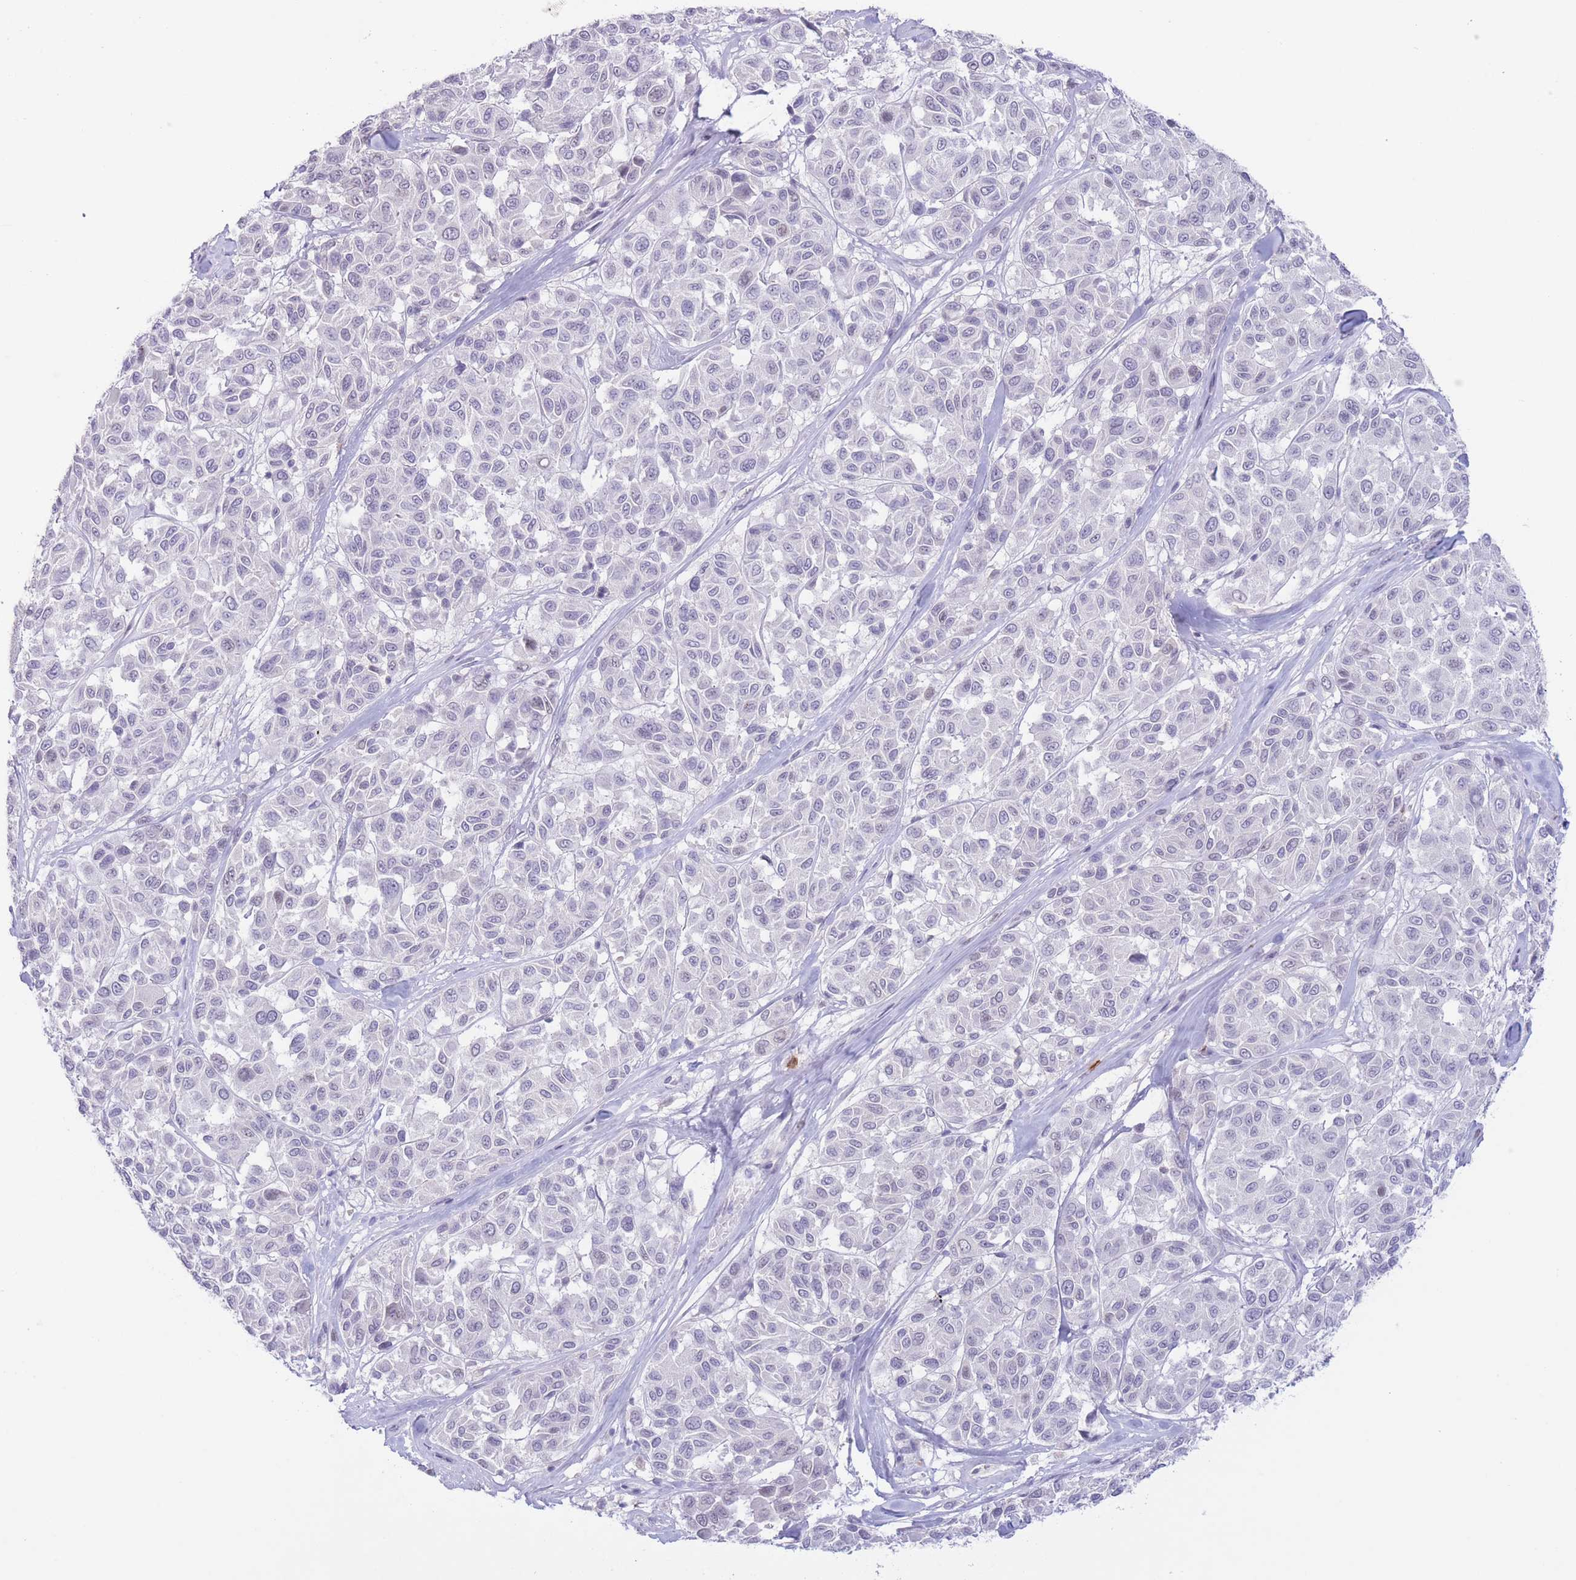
{"staining": {"intensity": "negative", "quantity": "none", "location": "none"}, "tissue": "melanoma", "cell_type": "Tumor cells", "image_type": "cancer", "snomed": [{"axis": "morphology", "description": "Malignant melanoma, NOS"}, {"axis": "topography", "description": "Skin"}], "caption": "An immunohistochemistry image of melanoma is shown. There is no staining in tumor cells of melanoma.", "gene": "LCLAT1", "patient": {"sex": "female", "age": 66}}